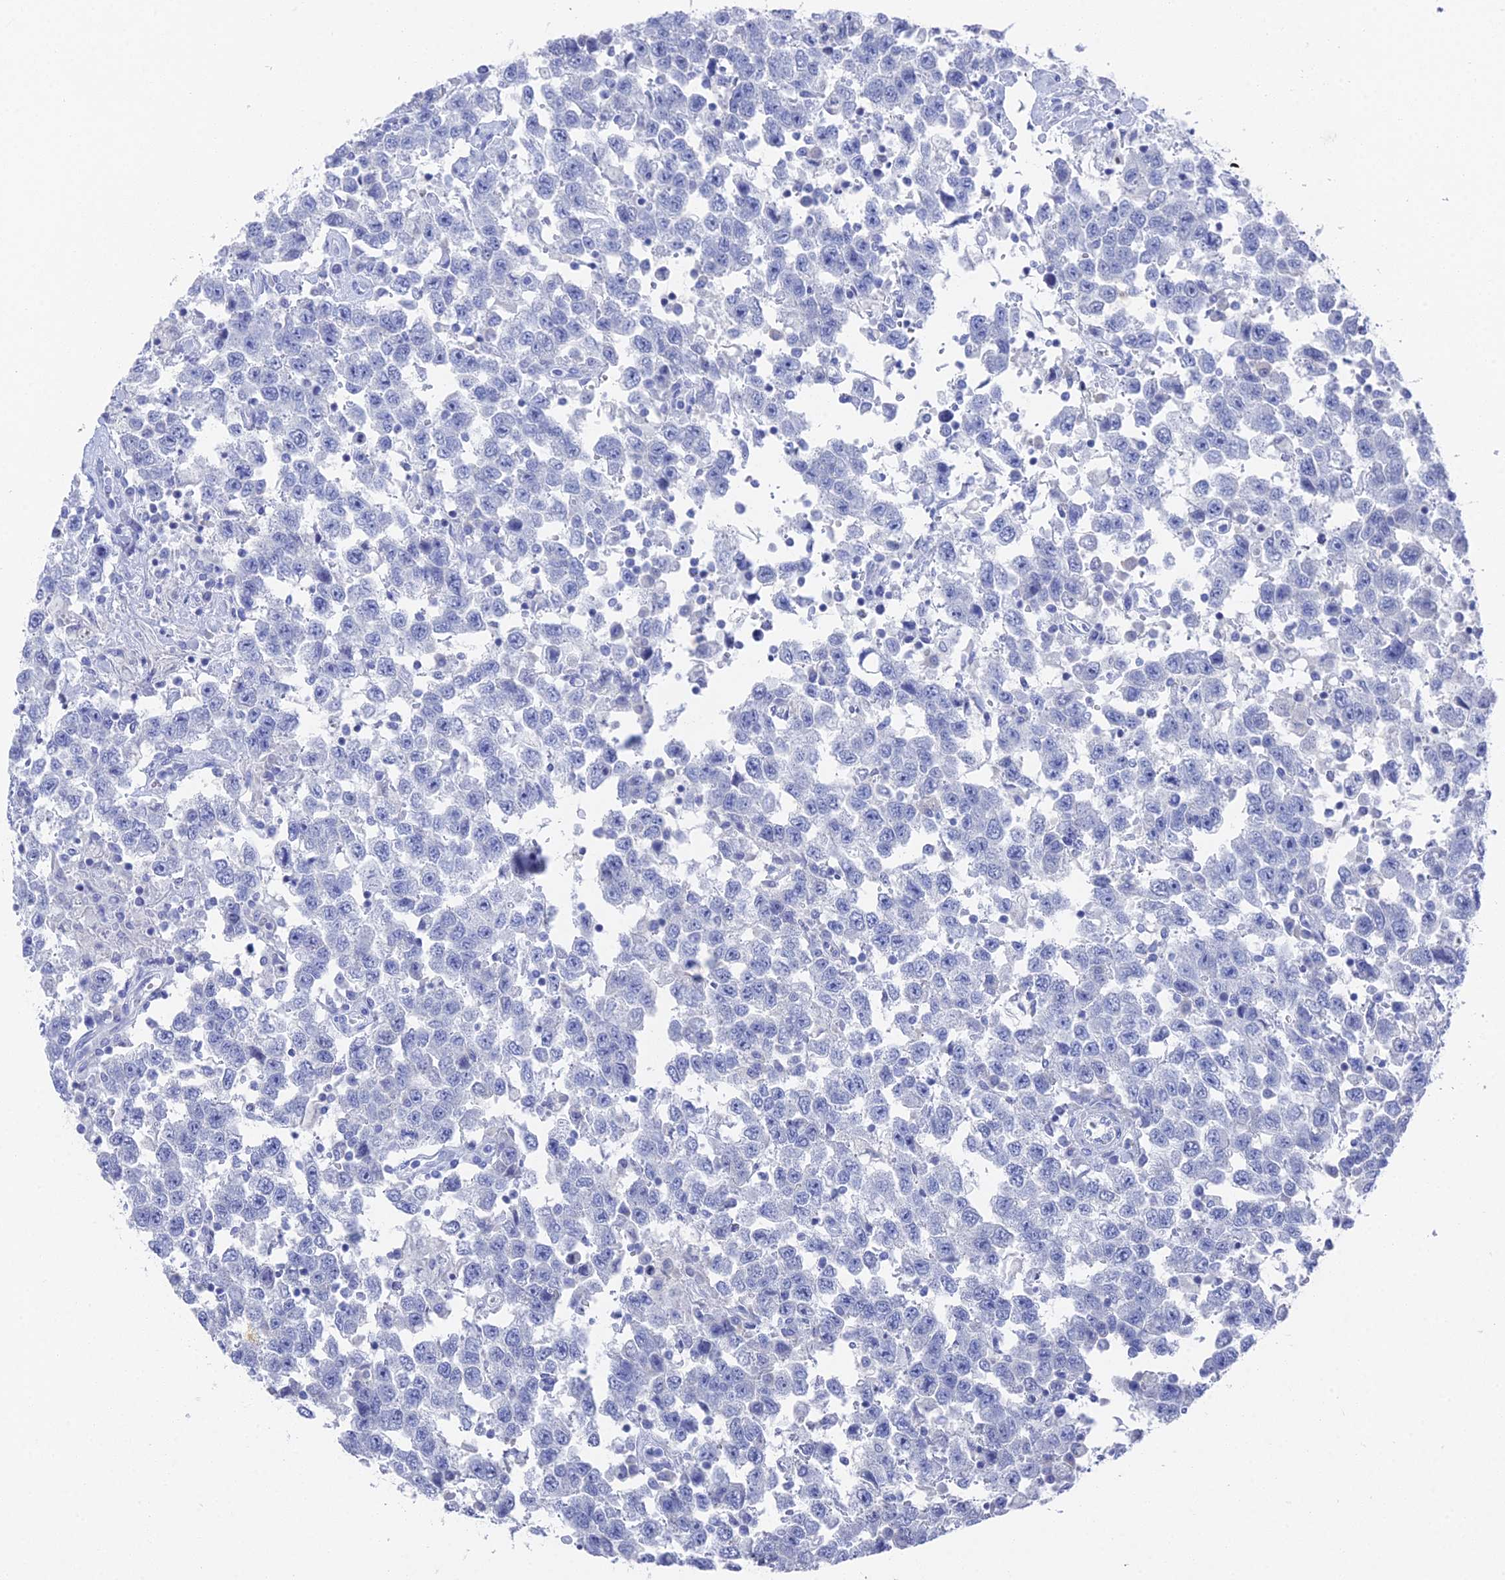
{"staining": {"intensity": "negative", "quantity": "none", "location": "none"}, "tissue": "testis cancer", "cell_type": "Tumor cells", "image_type": "cancer", "snomed": [{"axis": "morphology", "description": "Seminoma, NOS"}, {"axis": "topography", "description": "Testis"}], "caption": "Human testis seminoma stained for a protein using IHC displays no expression in tumor cells.", "gene": "ENPP3", "patient": {"sex": "male", "age": 41}}